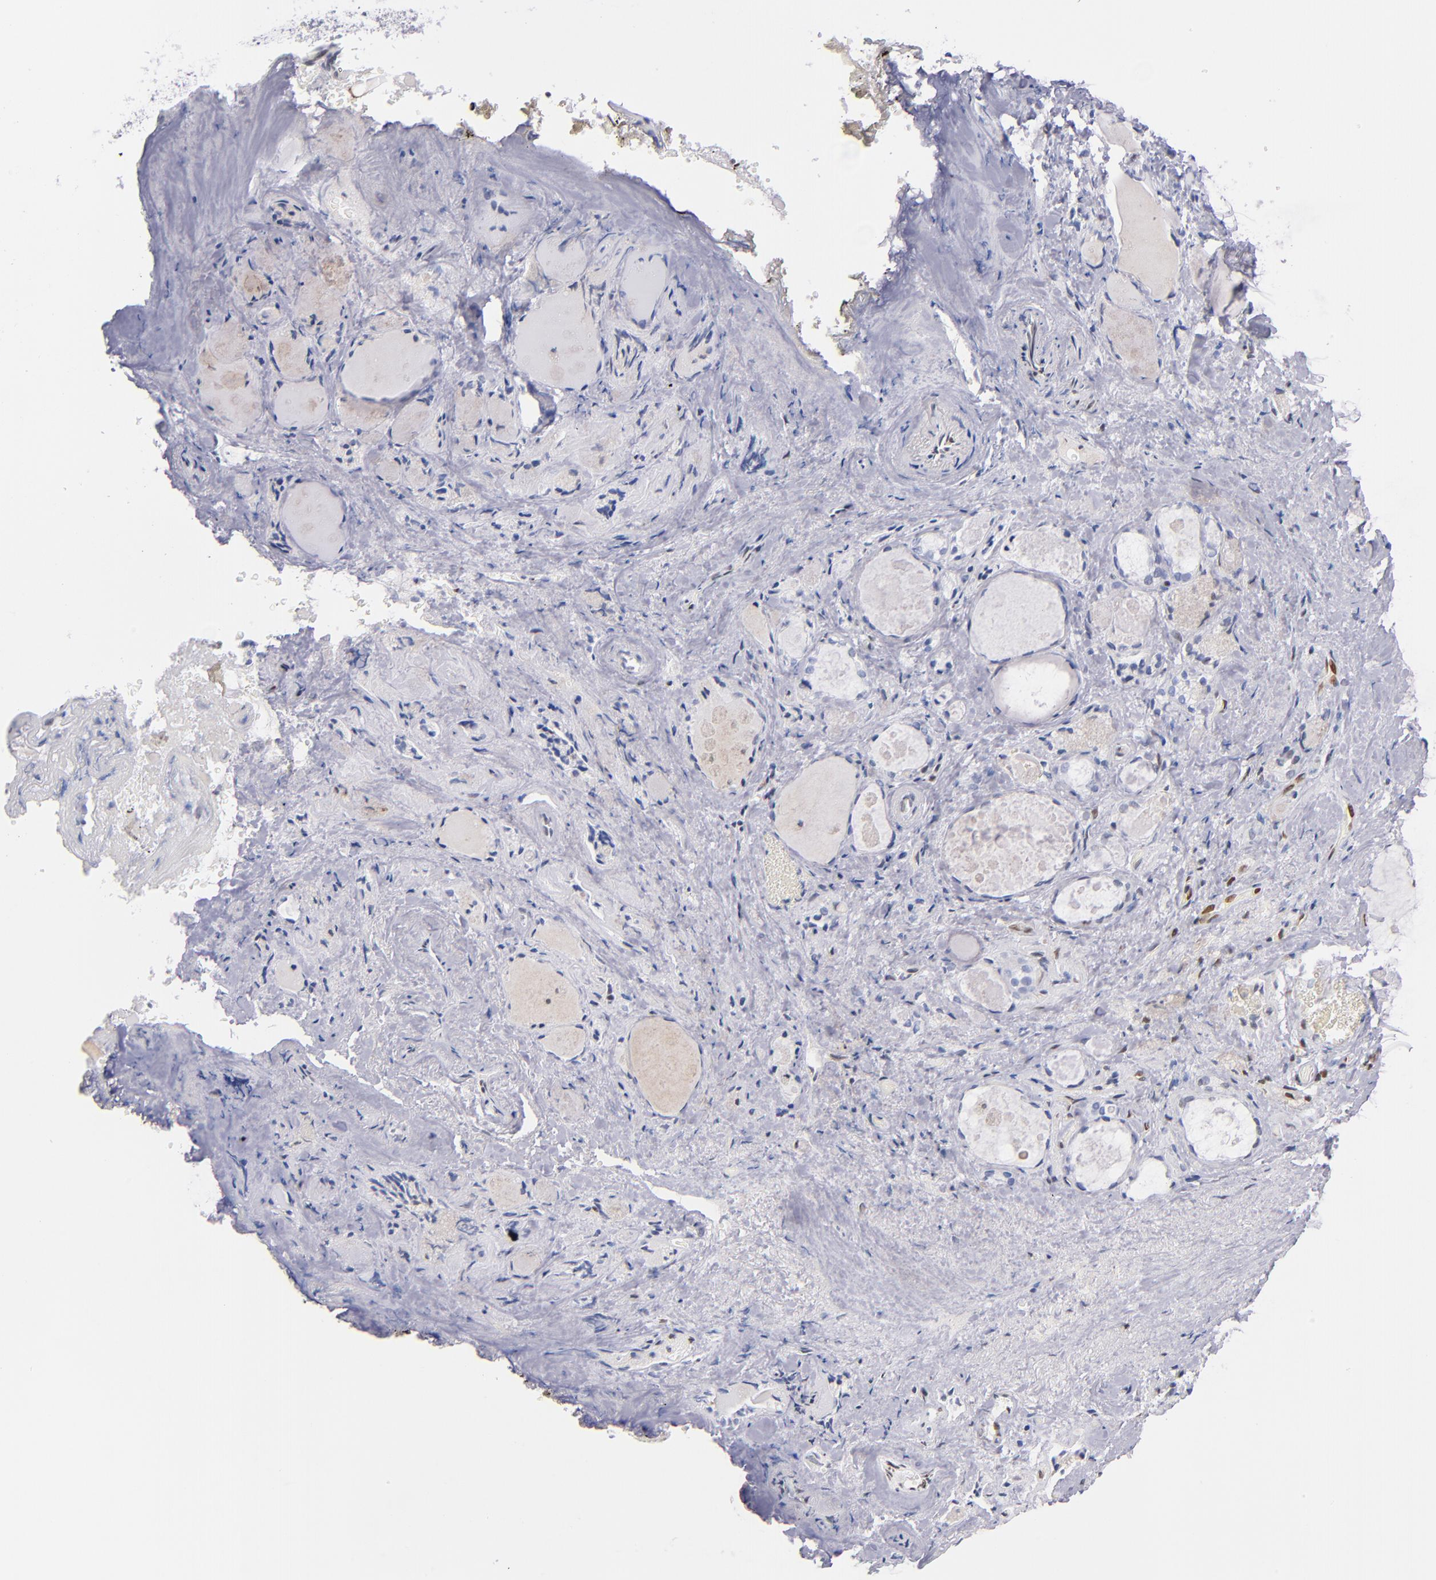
{"staining": {"intensity": "negative", "quantity": "none", "location": "none"}, "tissue": "thyroid gland", "cell_type": "Glandular cells", "image_type": "normal", "snomed": [{"axis": "morphology", "description": "Normal tissue, NOS"}, {"axis": "topography", "description": "Thyroid gland"}], "caption": "Human thyroid gland stained for a protein using IHC shows no staining in glandular cells.", "gene": "IFI16", "patient": {"sex": "female", "age": 75}}